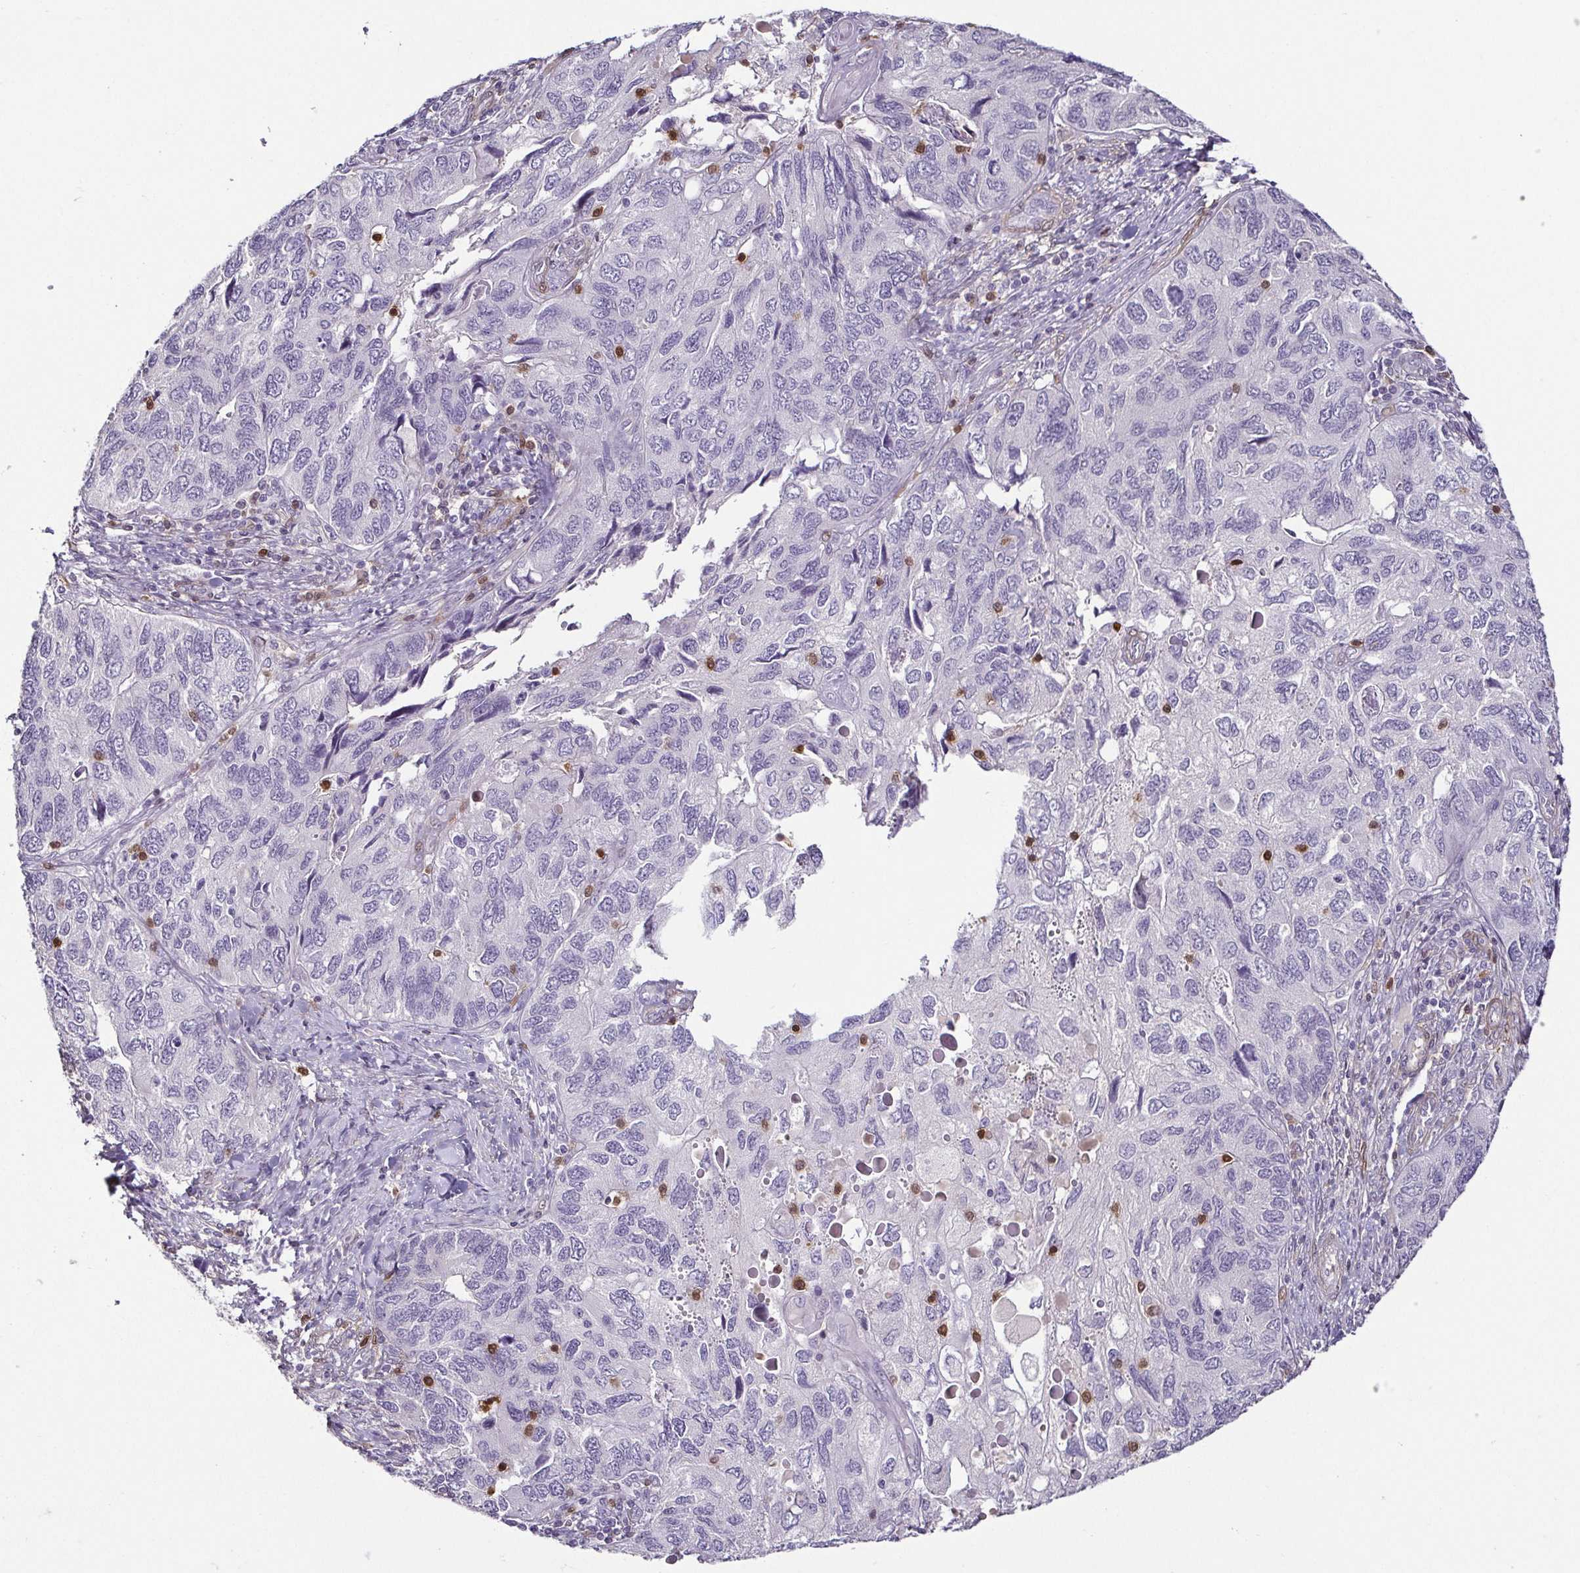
{"staining": {"intensity": "negative", "quantity": "none", "location": "none"}, "tissue": "endometrial cancer", "cell_type": "Tumor cells", "image_type": "cancer", "snomed": [{"axis": "morphology", "description": "Carcinoma, NOS"}, {"axis": "topography", "description": "Uterus"}], "caption": "High power microscopy micrograph of an immunohistochemistry (IHC) image of endometrial cancer, revealing no significant positivity in tumor cells.", "gene": "HOPX", "patient": {"sex": "female", "age": 76}}